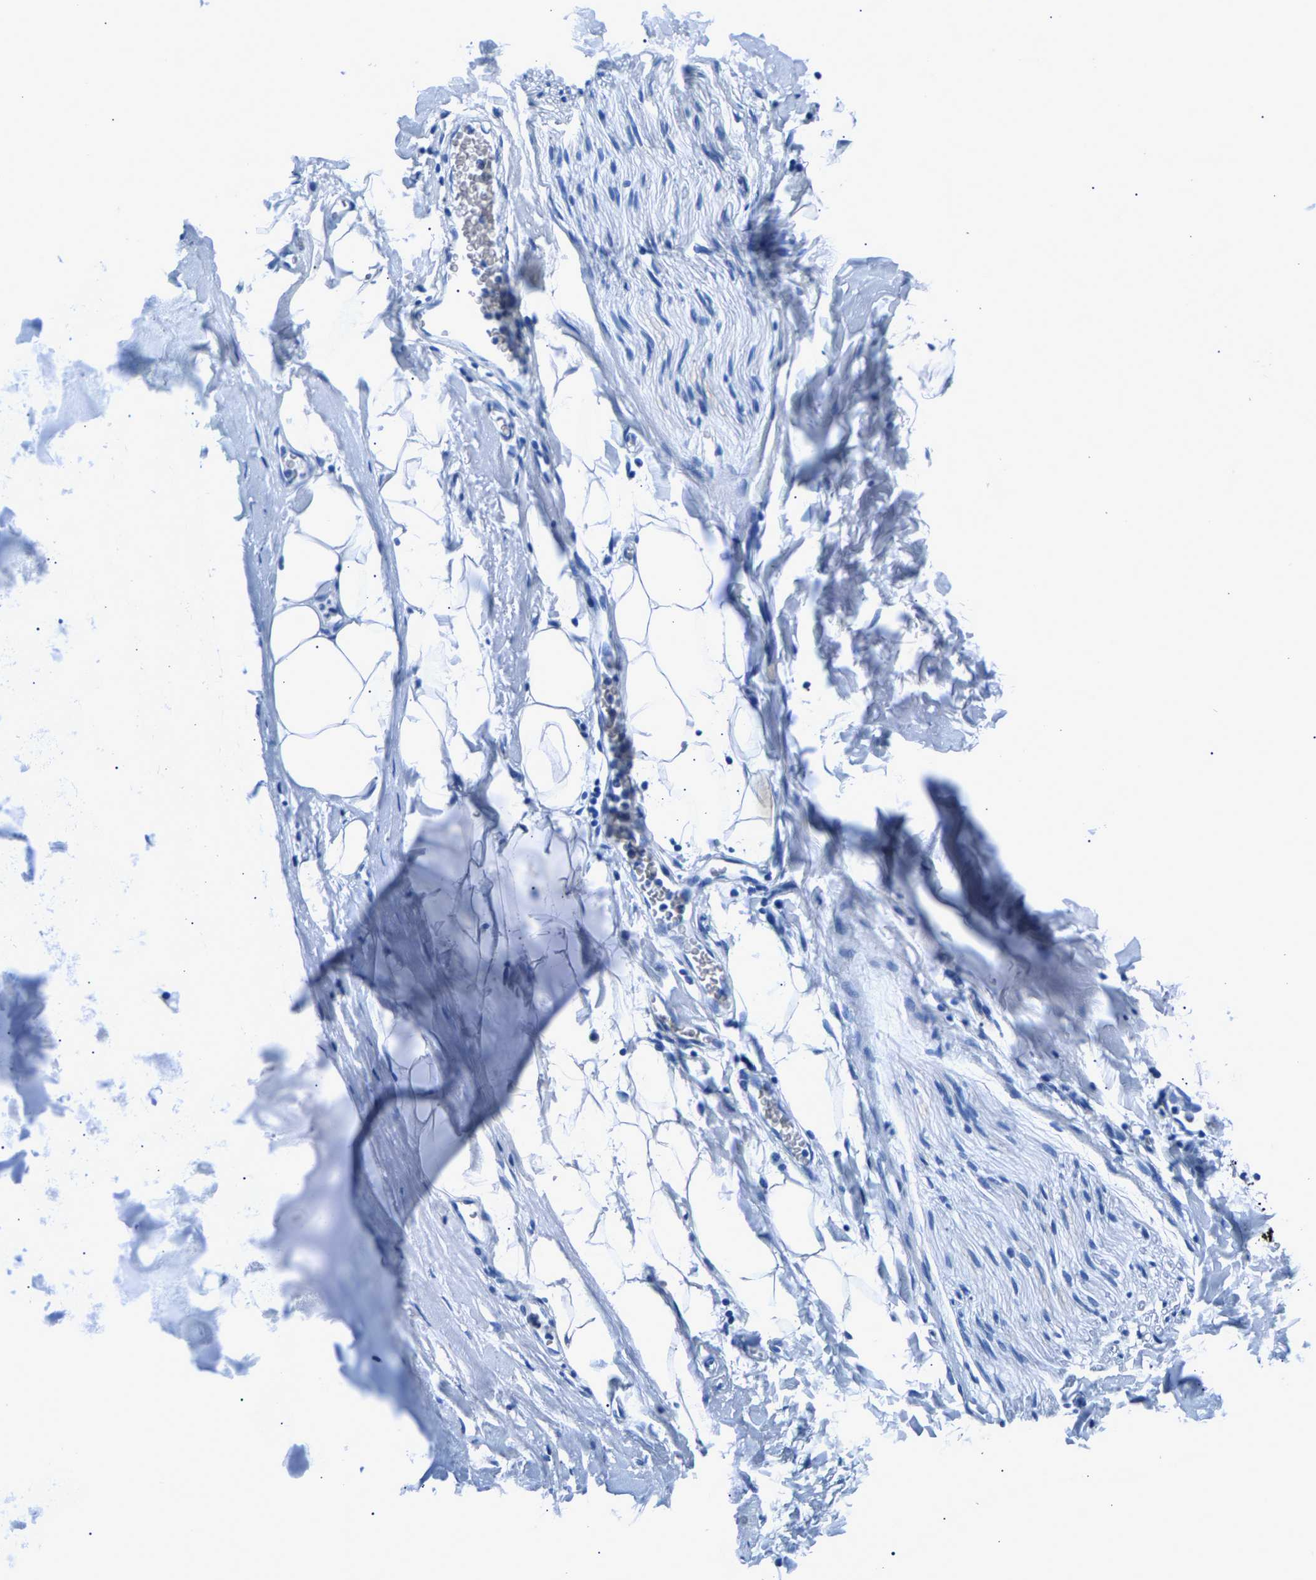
{"staining": {"intensity": "negative", "quantity": "none", "location": "none"}, "tissue": "adipose tissue", "cell_type": "Adipocytes", "image_type": "normal", "snomed": [{"axis": "morphology", "description": "Normal tissue, NOS"}, {"axis": "topography", "description": "Cartilage tissue"}, {"axis": "topography", "description": "Bronchus"}], "caption": "High power microscopy image of an IHC photomicrograph of normal adipose tissue, revealing no significant expression in adipocytes.", "gene": "CPS1", "patient": {"sex": "female", "age": 53}}